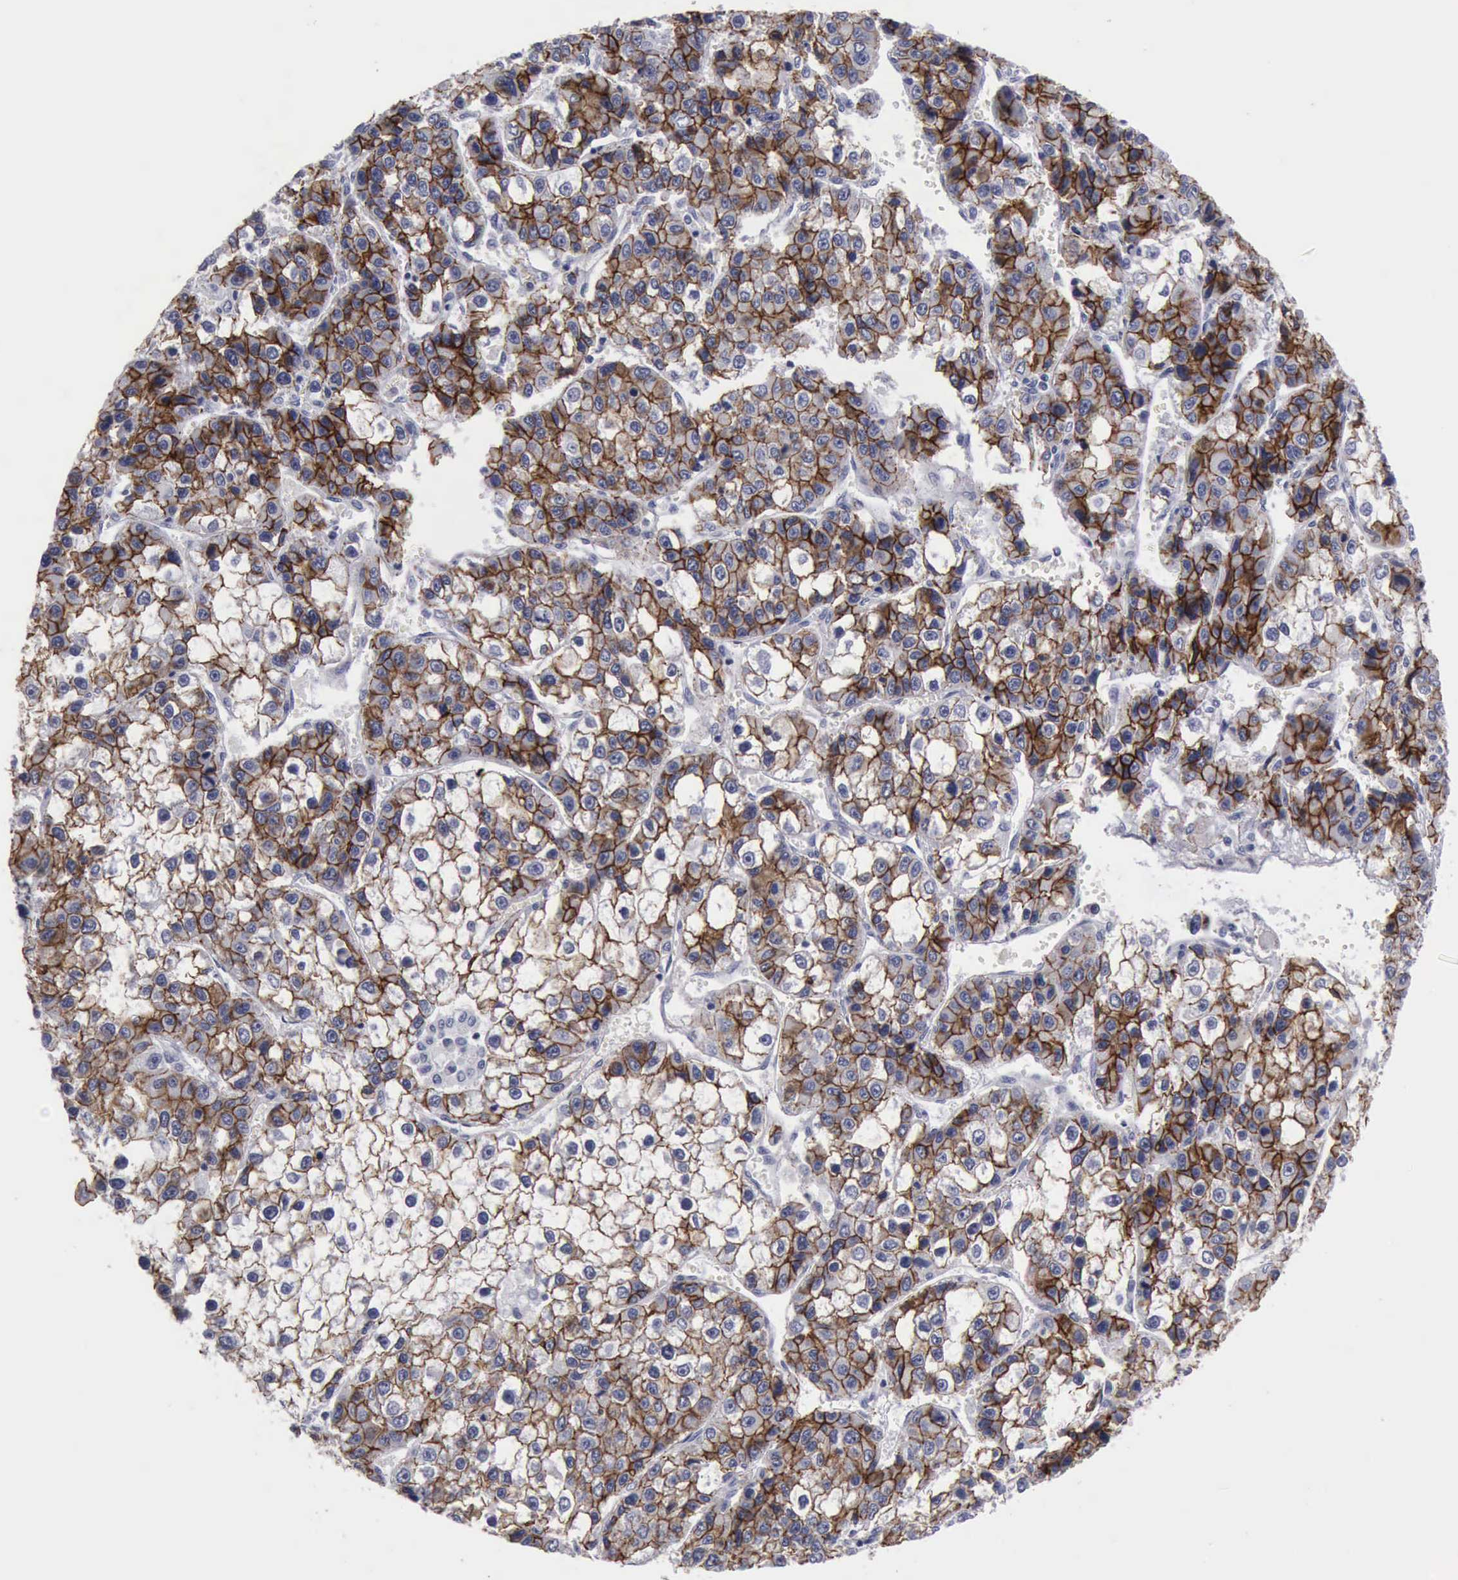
{"staining": {"intensity": "strong", "quantity": ">75%", "location": "cytoplasmic/membranous"}, "tissue": "liver cancer", "cell_type": "Tumor cells", "image_type": "cancer", "snomed": [{"axis": "morphology", "description": "Carcinoma, Hepatocellular, NOS"}, {"axis": "topography", "description": "Liver"}], "caption": "The histopathology image reveals a brown stain indicating the presence of a protein in the cytoplasmic/membranous of tumor cells in hepatocellular carcinoma (liver).", "gene": "CDH2", "patient": {"sex": "female", "age": 66}}